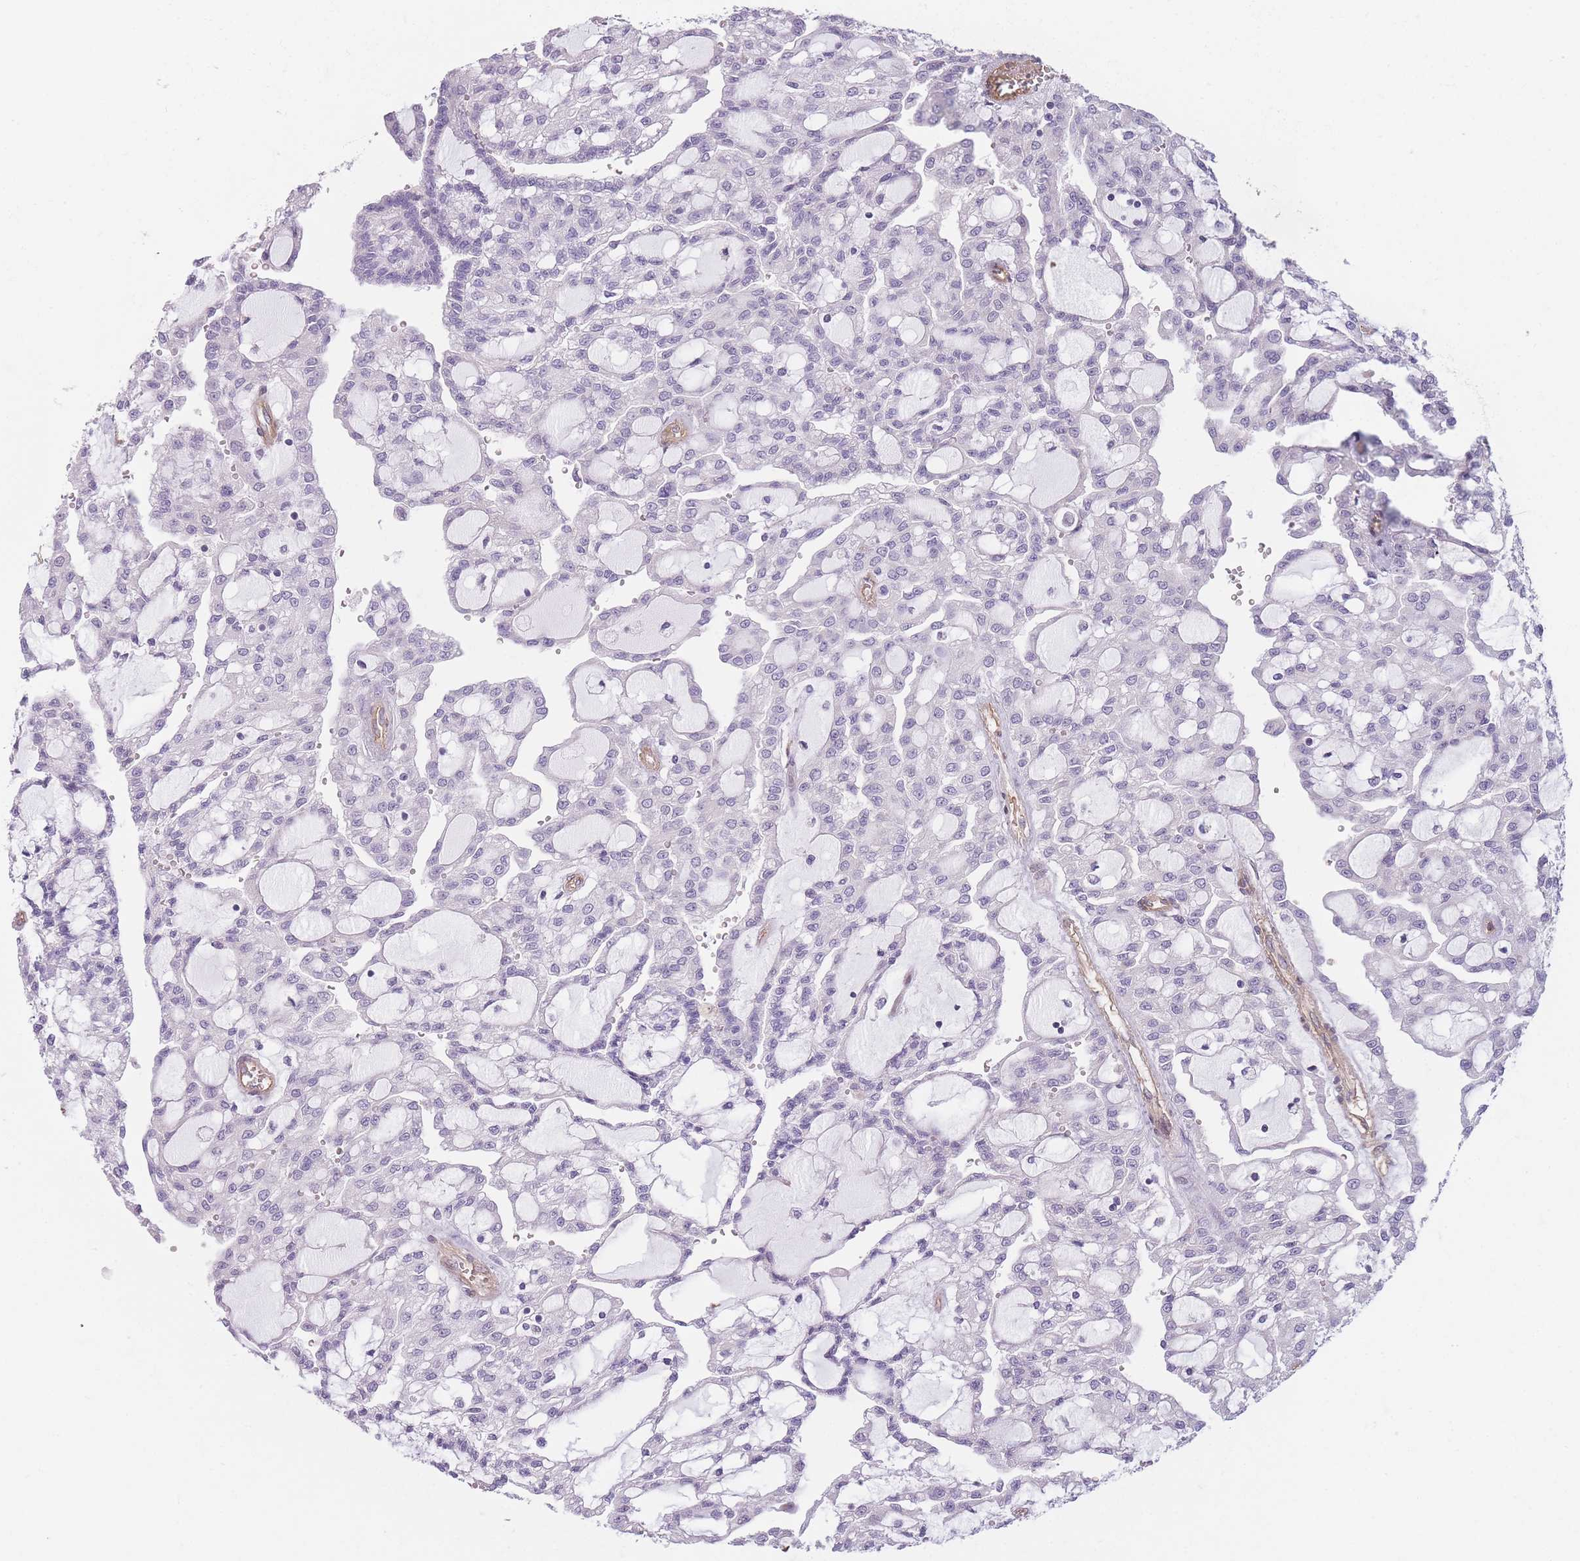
{"staining": {"intensity": "negative", "quantity": "none", "location": "none"}, "tissue": "renal cancer", "cell_type": "Tumor cells", "image_type": "cancer", "snomed": [{"axis": "morphology", "description": "Adenocarcinoma, NOS"}, {"axis": "topography", "description": "Kidney"}], "caption": "DAB immunohistochemical staining of human renal adenocarcinoma shows no significant expression in tumor cells.", "gene": "SLC7A6", "patient": {"sex": "male", "age": 63}}